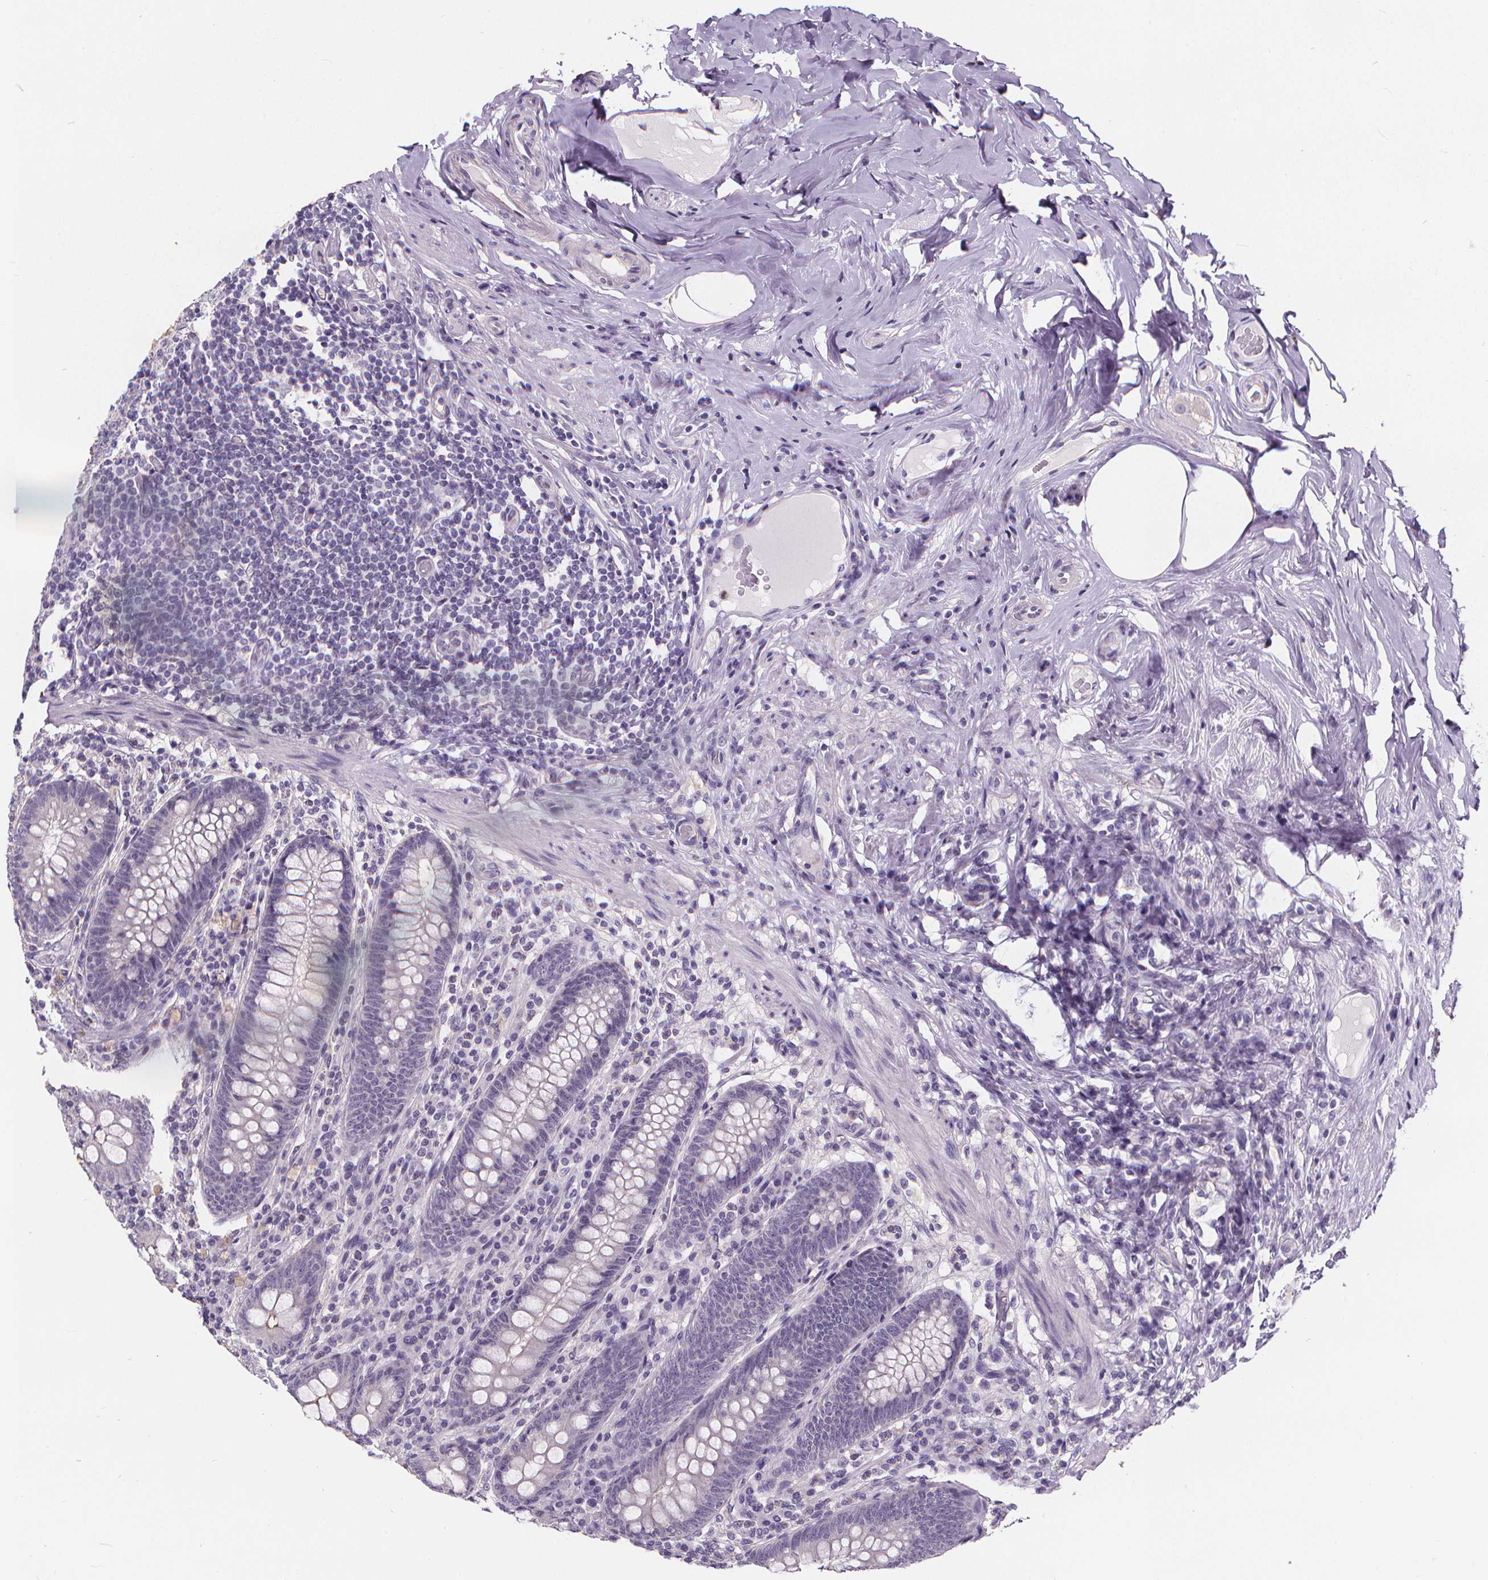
{"staining": {"intensity": "negative", "quantity": "none", "location": "none"}, "tissue": "appendix", "cell_type": "Glandular cells", "image_type": "normal", "snomed": [{"axis": "morphology", "description": "Normal tissue, NOS"}, {"axis": "topography", "description": "Appendix"}], "caption": "Glandular cells show no significant positivity in unremarkable appendix. Nuclei are stained in blue.", "gene": "ATP6V1D", "patient": {"sex": "male", "age": 71}}